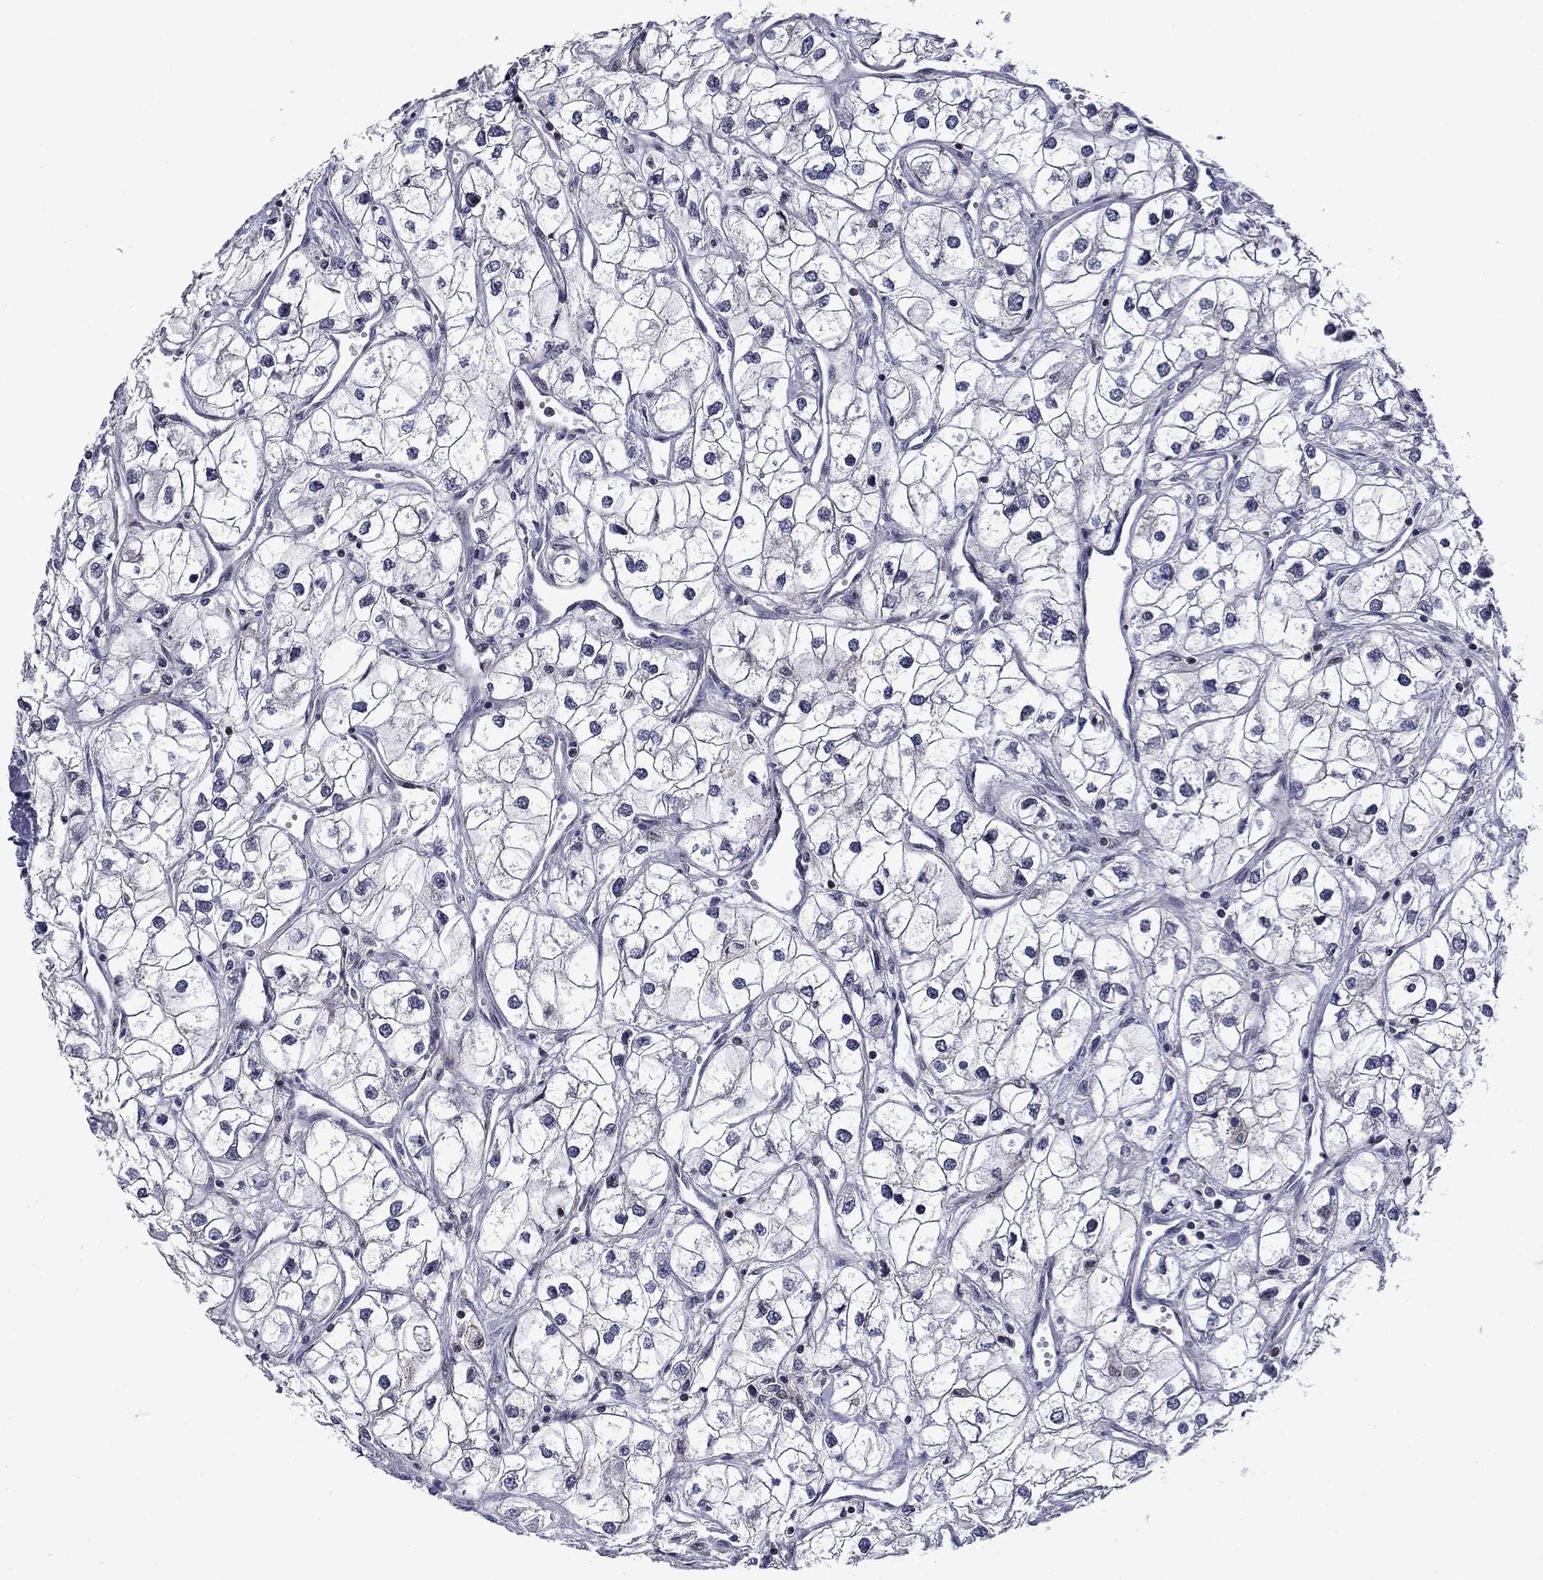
{"staining": {"intensity": "negative", "quantity": "none", "location": "none"}, "tissue": "renal cancer", "cell_type": "Tumor cells", "image_type": "cancer", "snomed": [{"axis": "morphology", "description": "Adenocarcinoma, NOS"}, {"axis": "topography", "description": "Kidney"}], "caption": "Protein analysis of renal cancer displays no significant staining in tumor cells.", "gene": "B3GAT1", "patient": {"sex": "male", "age": 59}}